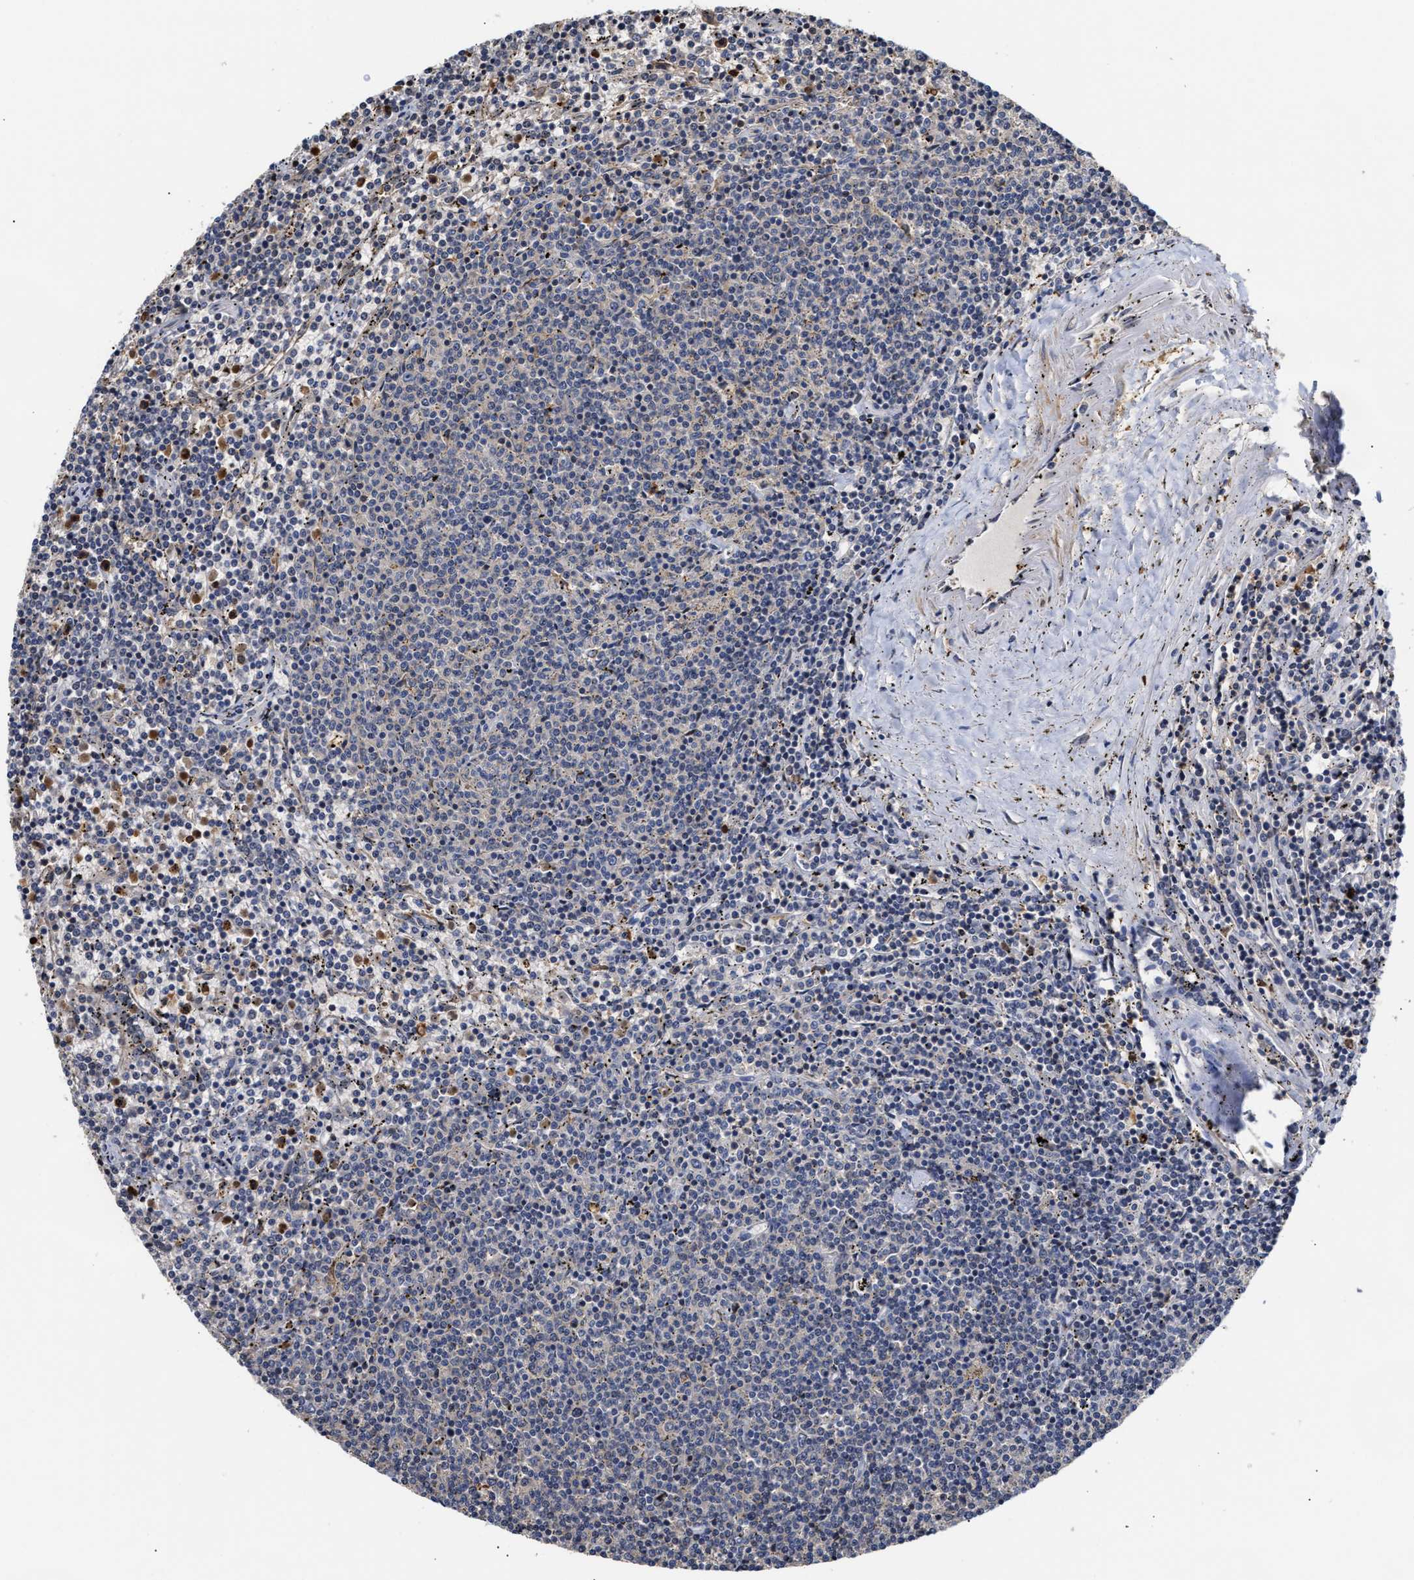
{"staining": {"intensity": "negative", "quantity": "none", "location": "none"}, "tissue": "lymphoma", "cell_type": "Tumor cells", "image_type": "cancer", "snomed": [{"axis": "morphology", "description": "Malignant lymphoma, non-Hodgkin's type, Low grade"}, {"axis": "topography", "description": "Spleen"}], "caption": "Lymphoma stained for a protein using immunohistochemistry displays no positivity tumor cells.", "gene": "KLHDC1", "patient": {"sex": "female", "age": 50}}